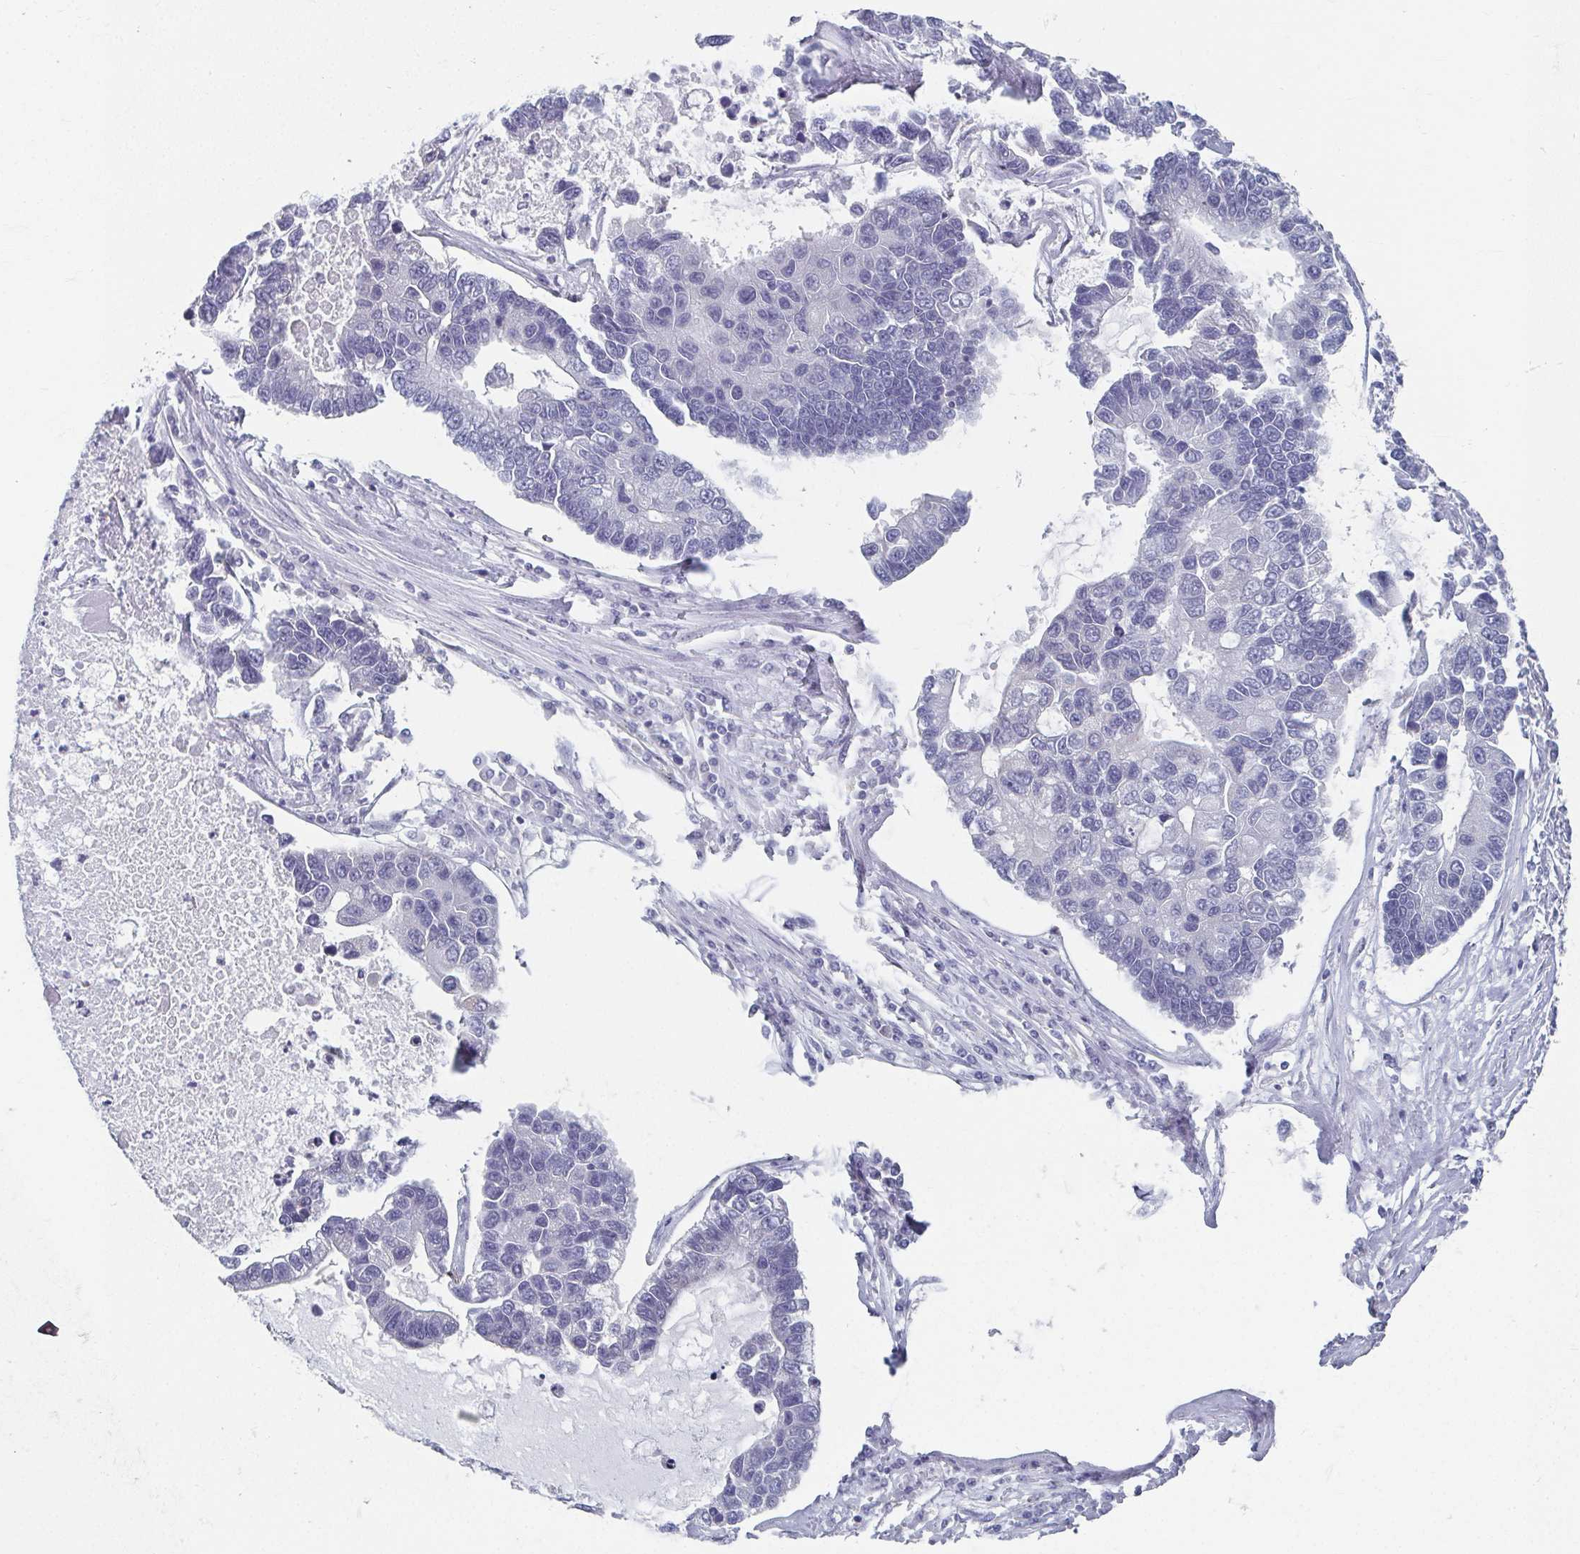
{"staining": {"intensity": "negative", "quantity": "none", "location": "none"}, "tissue": "lung cancer", "cell_type": "Tumor cells", "image_type": "cancer", "snomed": [{"axis": "morphology", "description": "Adenocarcinoma, NOS"}, {"axis": "topography", "description": "Bronchus"}, {"axis": "topography", "description": "Lung"}], "caption": "This is an immunohistochemistry micrograph of human lung cancer. There is no staining in tumor cells.", "gene": "CAMKV", "patient": {"sex": "female", "age": 51}}